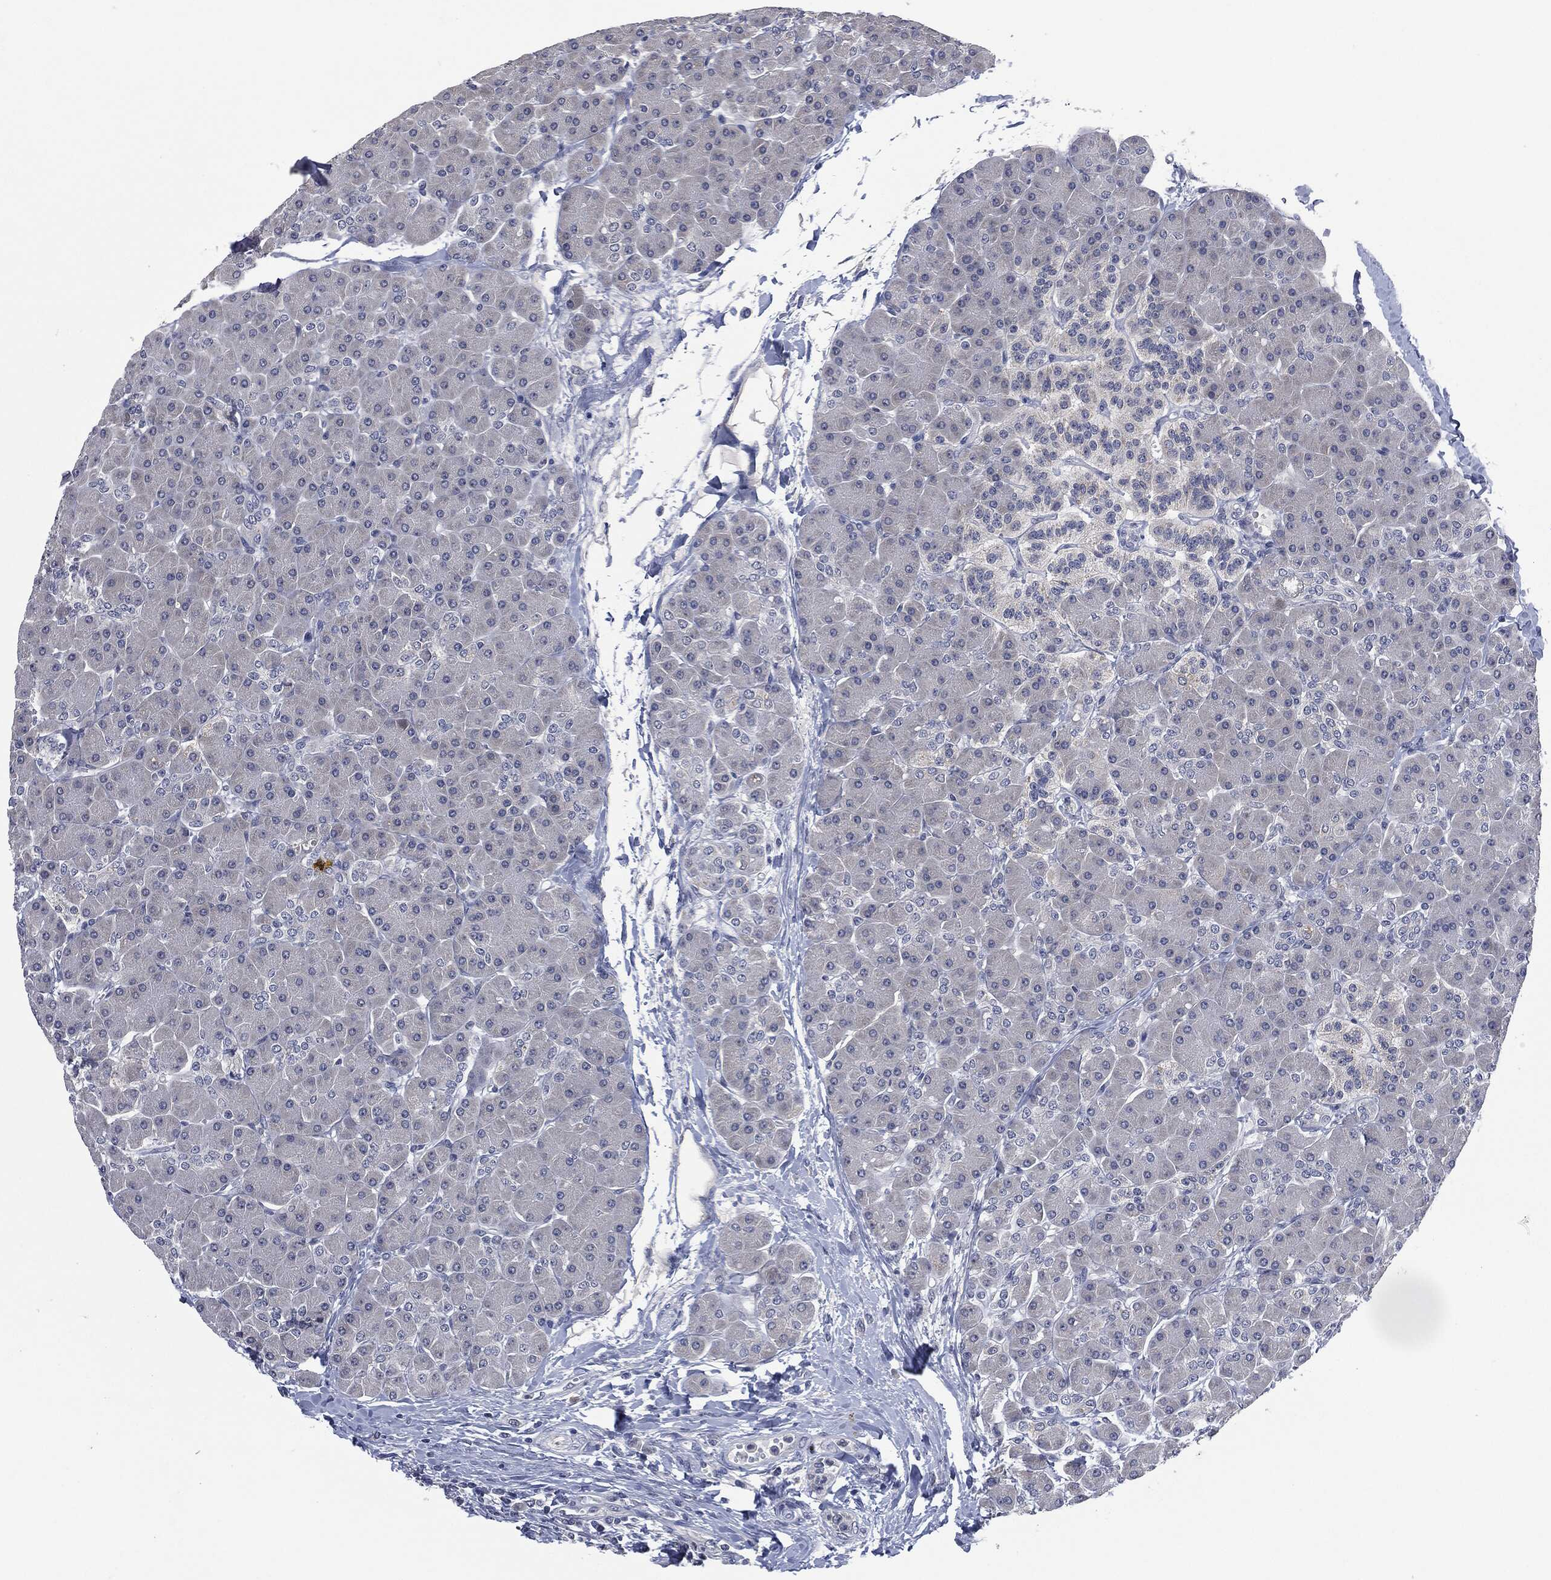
{"staining": {"intensity": "negative", "quantity": "none", "location": "none"}, "tissue": "pancreas", "cell_type": "Exocrine glandular cells", "image_type": "normal", "snomed": [{"axis": "morphology", "description": "Normal tissue, NOS"}, {"axis": "topography", "description": "Pancreas"}], "caption": "Immunohistochemistry (IHC) of unremarkable pancreas demonstrates no expression in exocrine glandular cells. (DAB IHC, high magnification).", "gene": "IL1RN", "patient": {"sex": "female", "age": 44}}